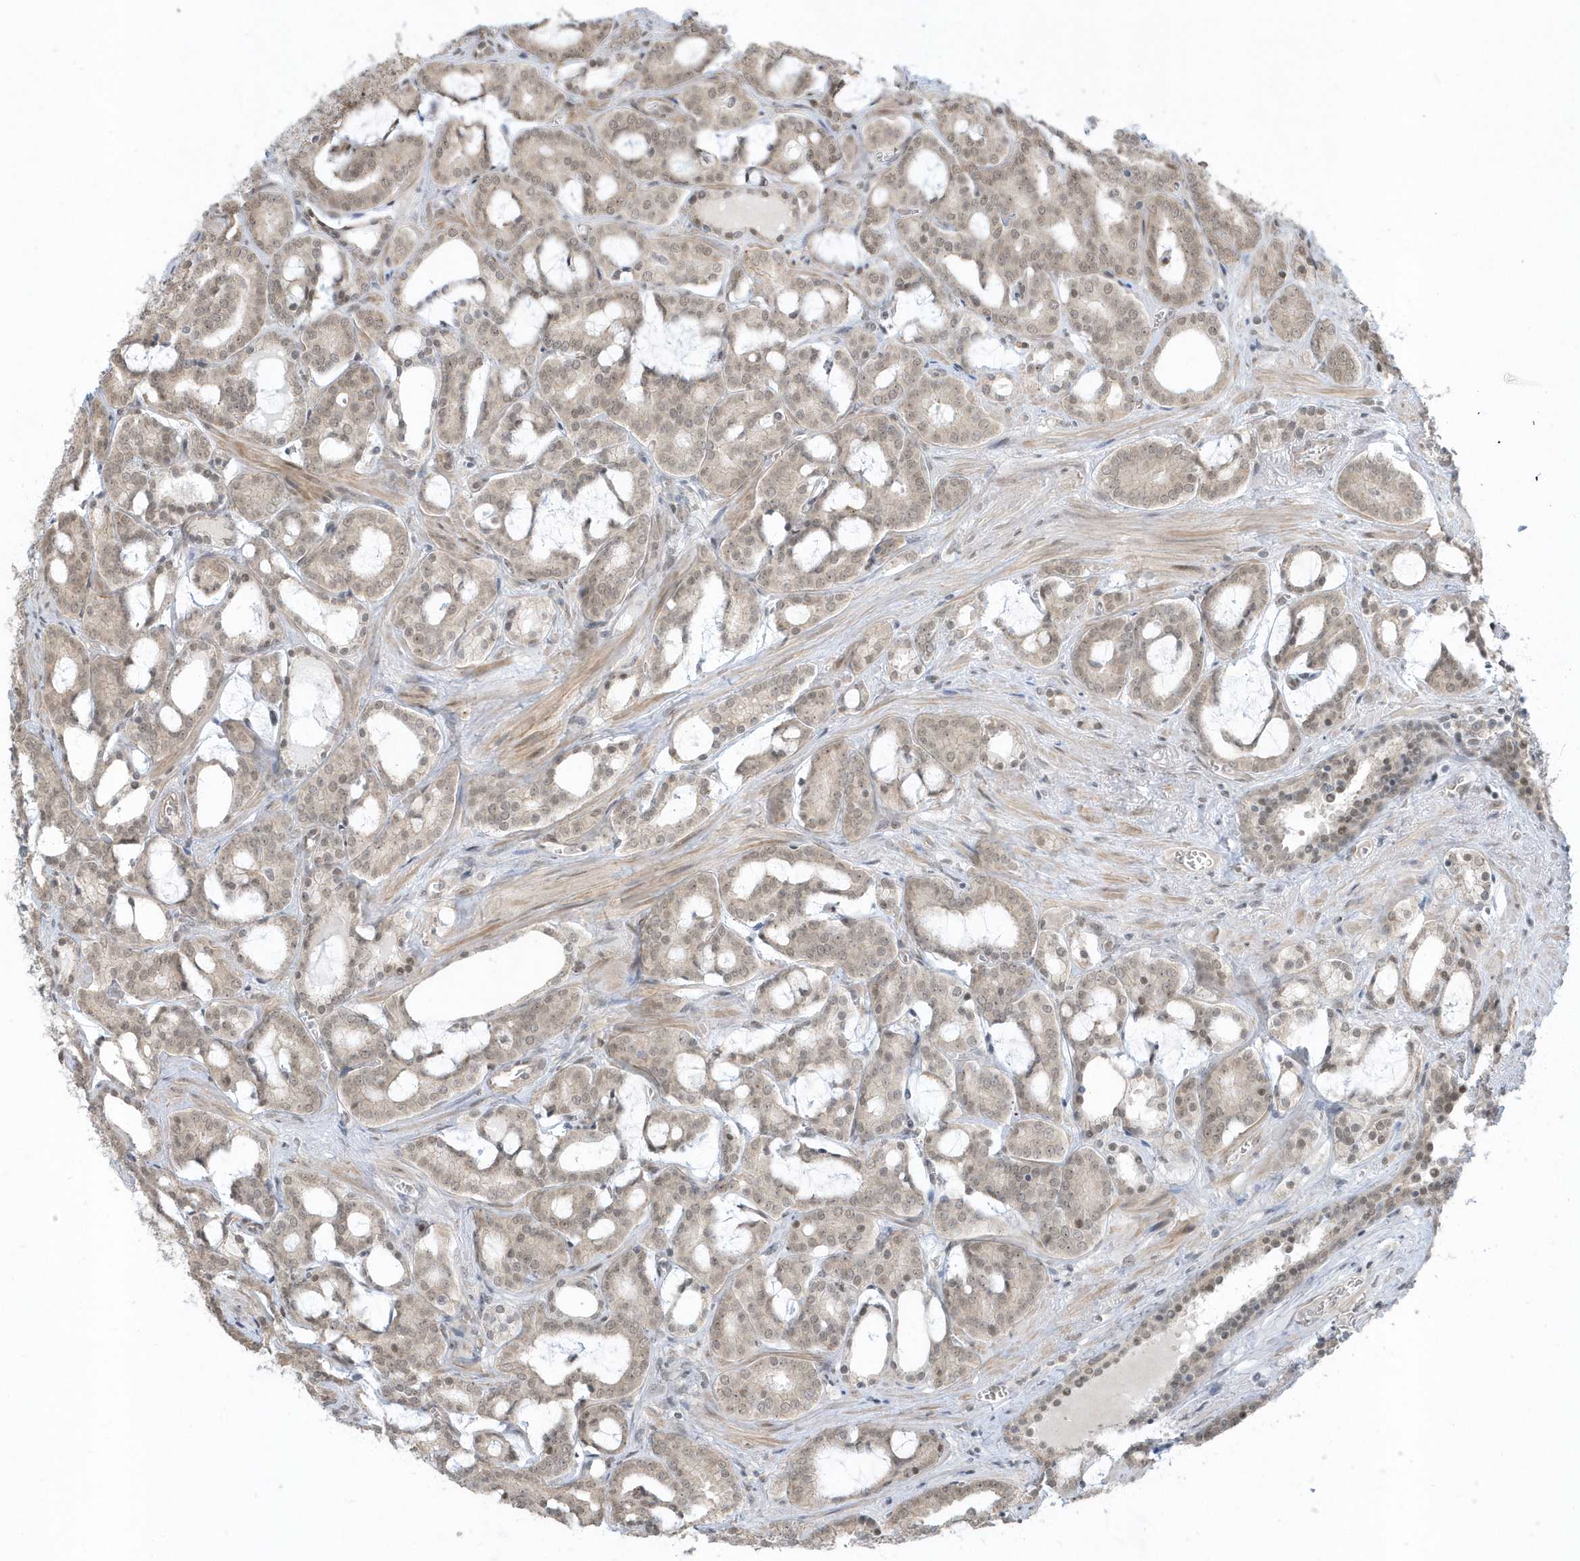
{"staining": {"intensity": "weak", "quantity": "25%-75%", "location": "nuclear"}, "tissue": "prostate cancer", "cell_type": "Tumor cells", "image_type": "cancer", "snomed": [{"axis": "morphology", "description": "Adenocarcinoma, High grade"}, {"axis": "topography", "description": "Prostate and seminal vesicle, NOS"}], "caption": "IHC micrograph of human prostate cancer (adenocarcinoma (high-grade)) stained for a protein (brown), which demonstrates low levels of weak nuclear staining in about 25%-75% of tumor cells.", "gene": "USP53", "patient": {"sex": "male", "age": 67}}